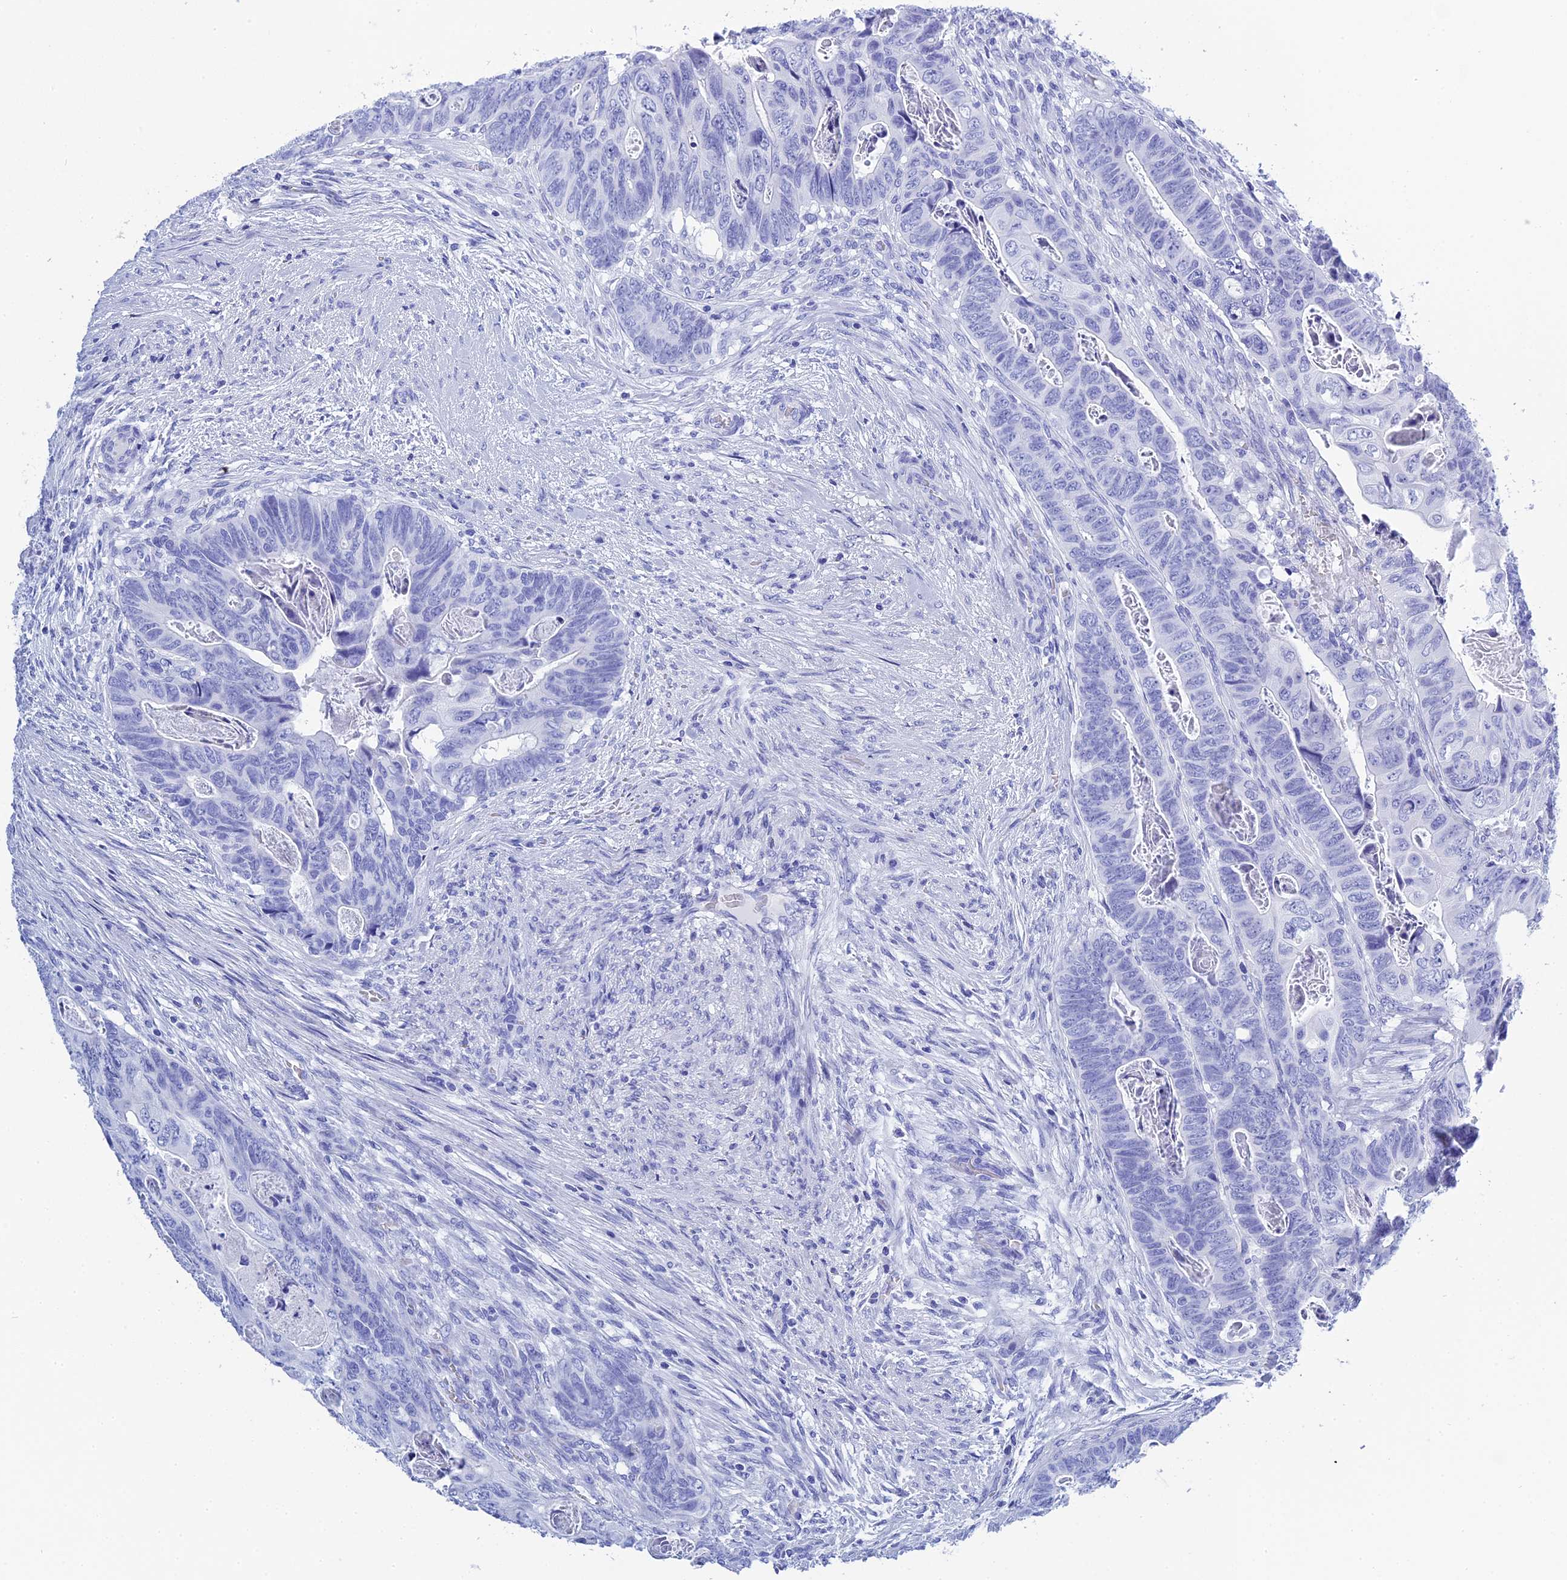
{"staining": {"intensity": "negative", "quantity": "none", "location": "none"}, "tissue": "colorectal cancer", "cell_type": "Tumor cells", "image_type": "cancer", "snomed": [{"axis": "morphology", "description": "Adenocarcinoma, NOS"}, {"axis": "topography", "description": "Rectum"}], "caption": "The image shows no significant staining in tumor cells of colorectal cancer (adenocarcinoma). (Stains: DAB immunohistochemistry with hematoxylin counter stain, Microscopy: brightfield microscopy at high magnification).", "gene": "TEX101", "patient": {"sex": "female", "age": 78}}